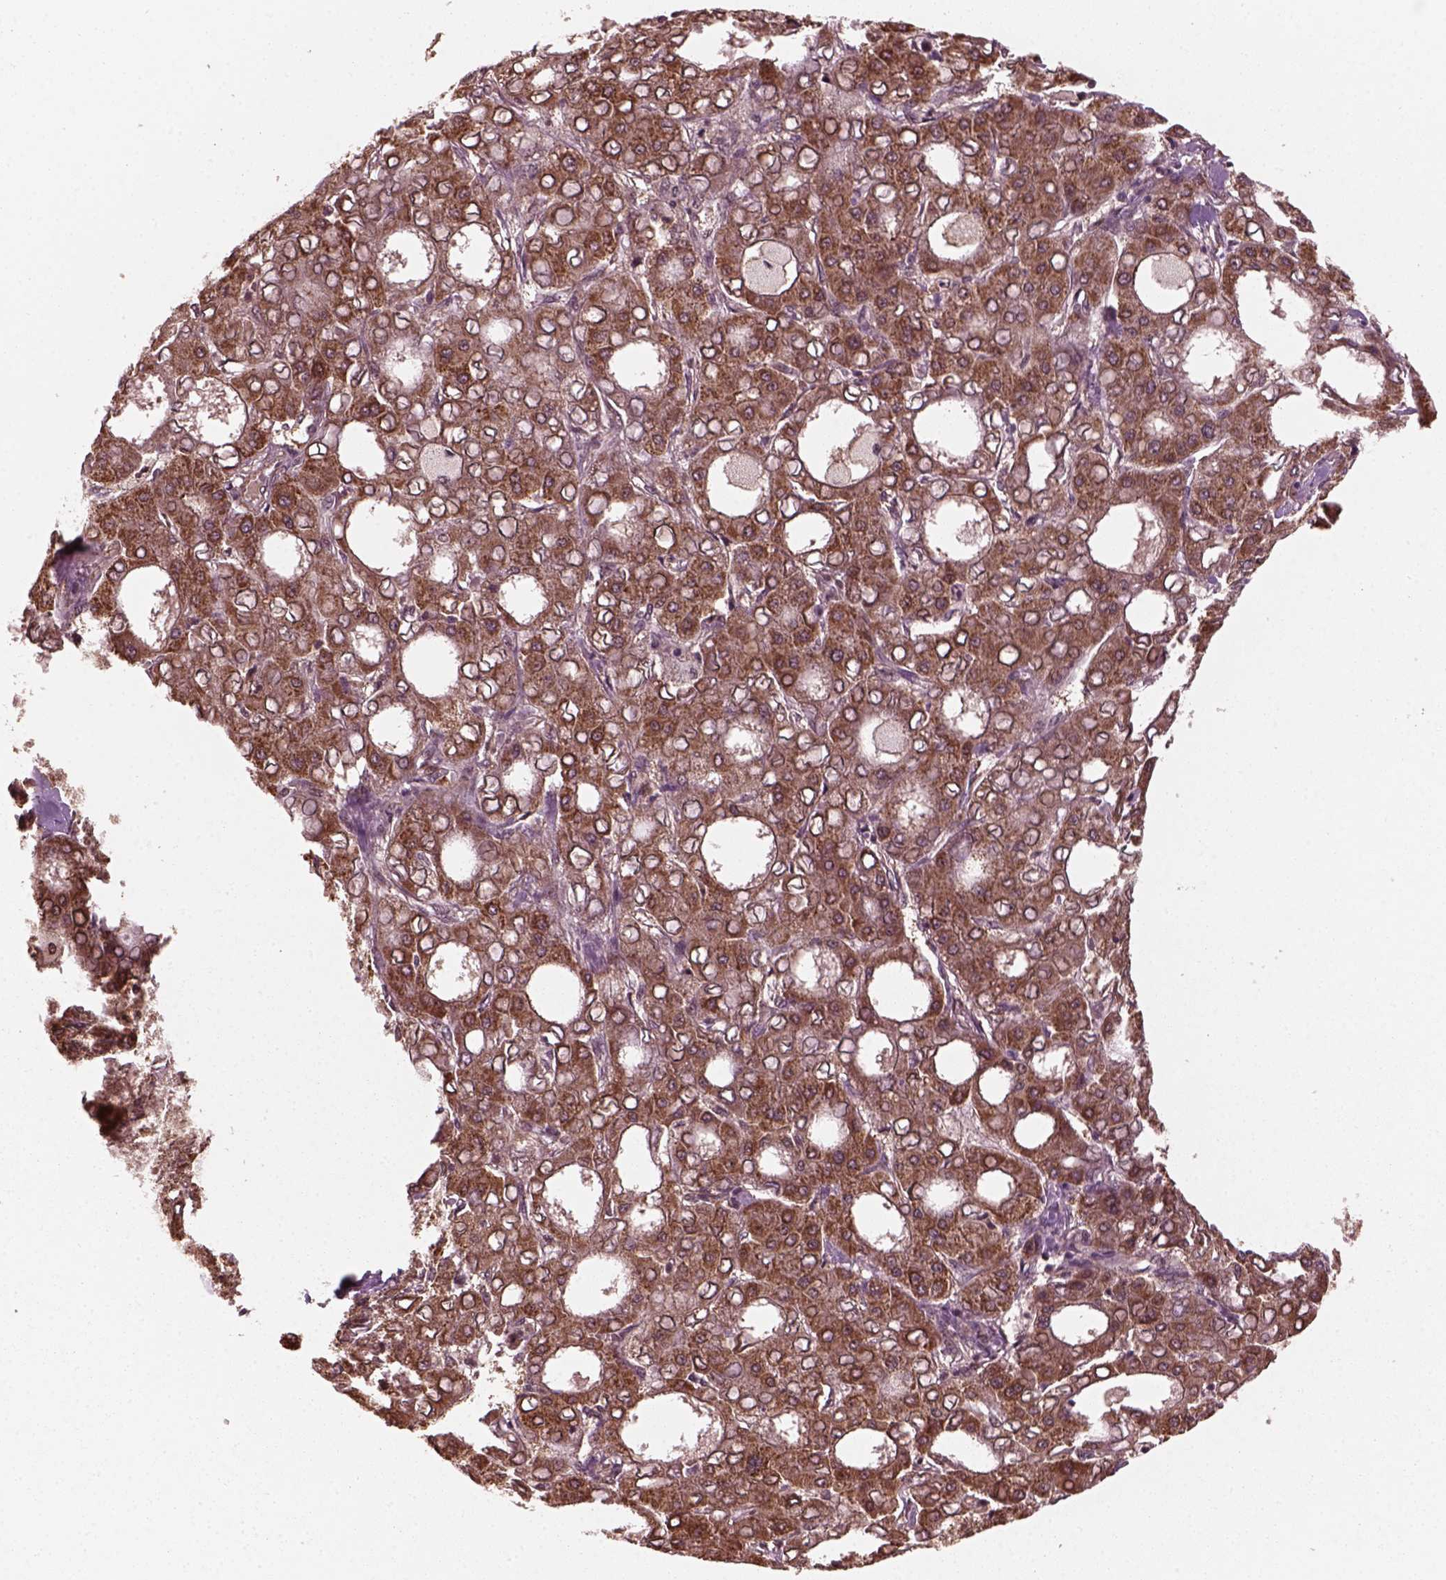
{"staining": {"intensity": "moderate", "quantity": ">75%", "location": "cytoplasmic/membranous"}, "tissue": "liver cancer", "cell_type": "Tumor cells", "image_type": "cancer", "snomed": [{"axis": "morphology", "description": "Carcinoma, Hepatocellular, NOS"}, {"axis": "topography", "description": "Liver"}], "caption": "Protein staining of liver cancer tissue displays moderate cytoplasmic/membranous expression in about >75% of tumor cells.", "gene": "NUDT9", "patient": {"sex": "male", "age": 65}}